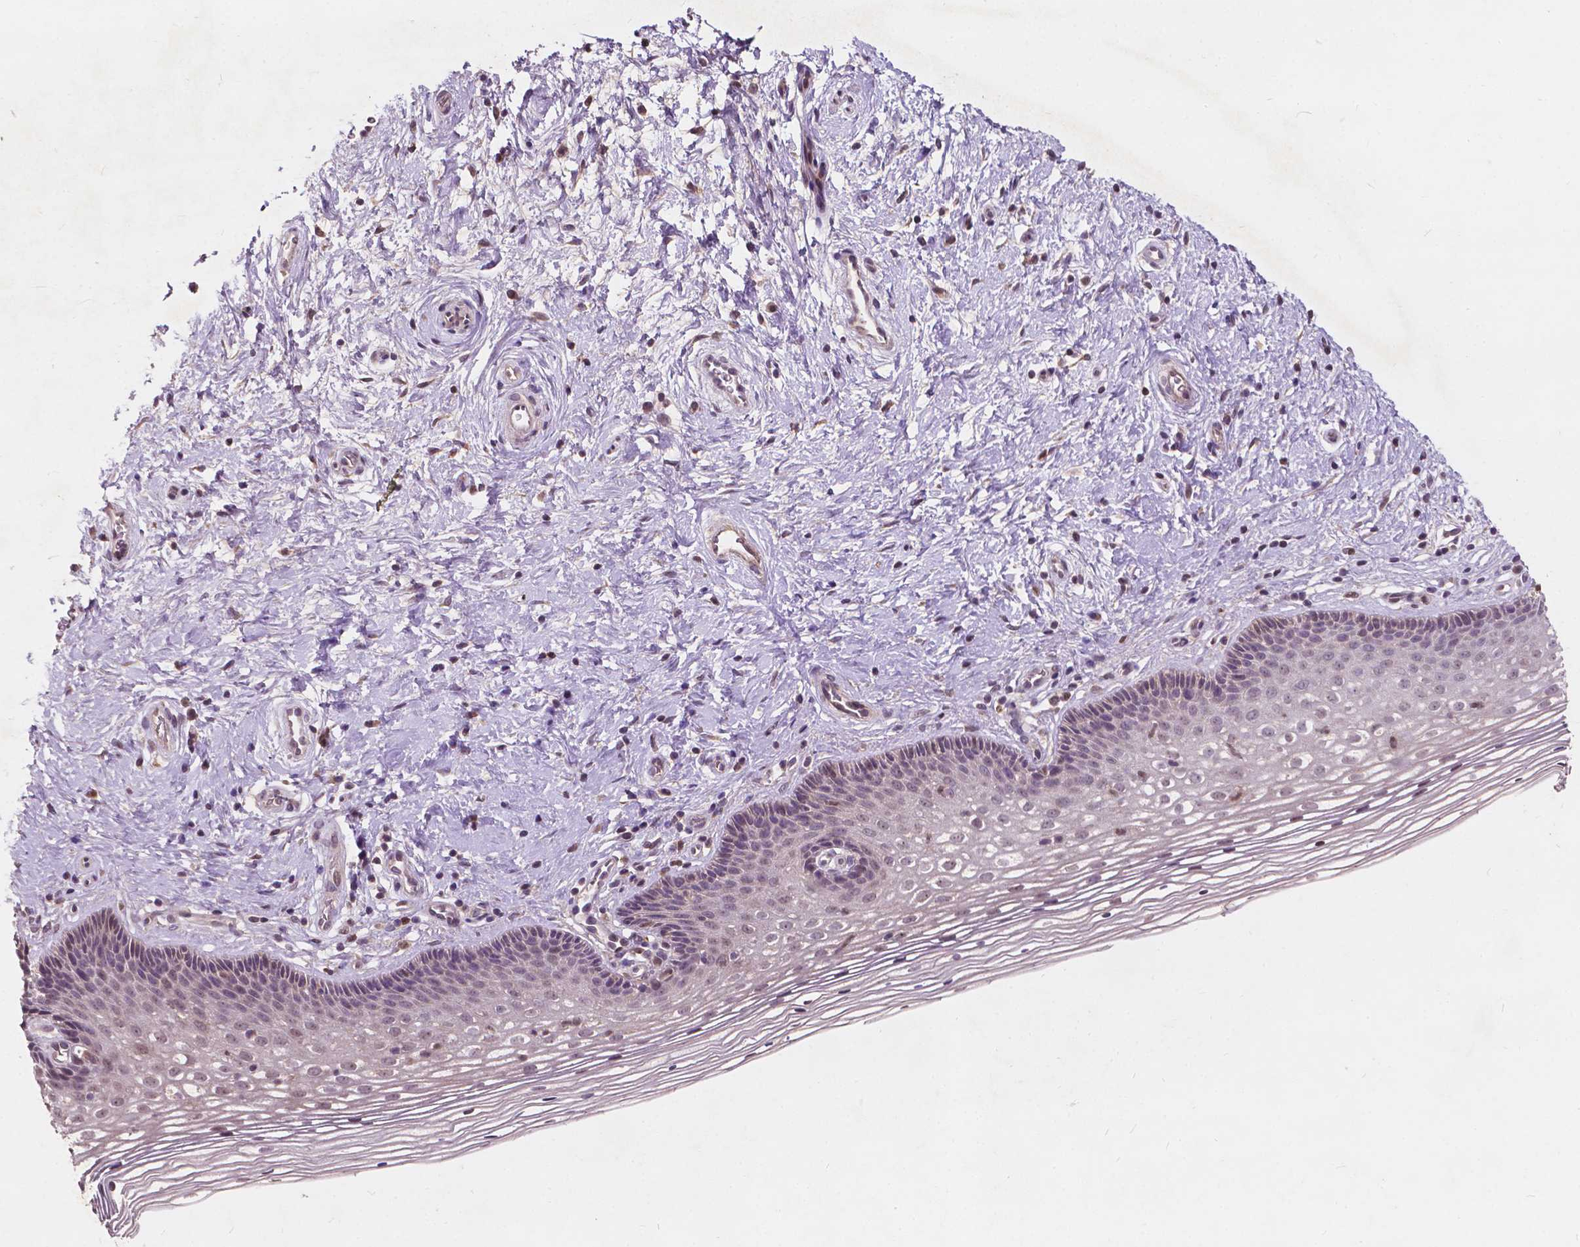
{"staining": {"intensity": "moderate", "quantity": ">75%", "location": "nuclear"}, "tissue": "cervix", "cell_type": "Glandular cells", "image_type": "normal", "snomed": [{"axis": "morphology", "description": "Normal tissue, NOS"}, {"axis": "topography", "description": "Cervix"}], "caption": "This micrograph shows IHC staining of unremarkable cervix, with medium moderate nuclear staining in approximately >75% of glandular cells.", "gene": "DUSP16", "patient": {"sex": "female", "age": 34}}